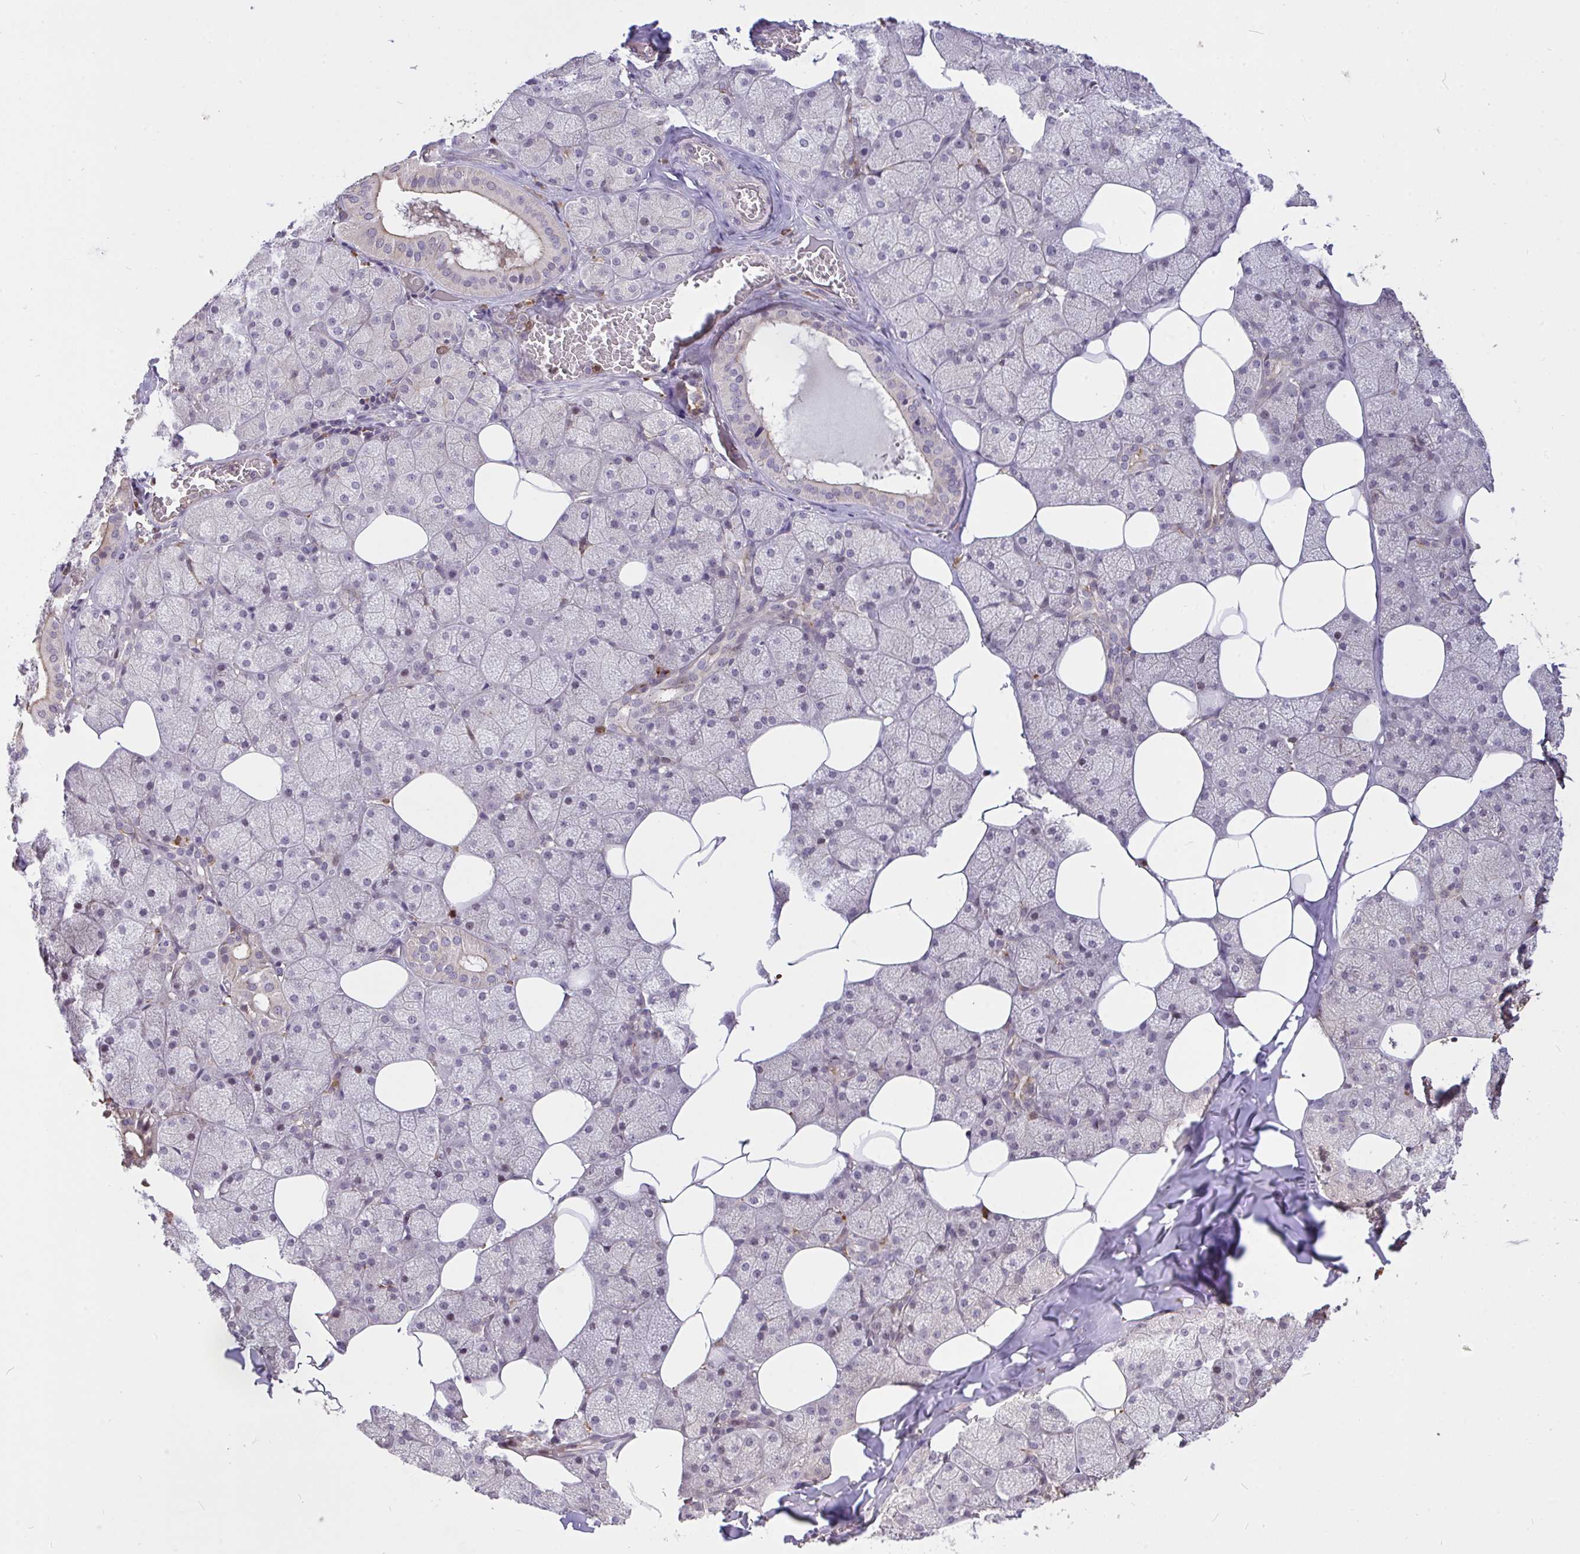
{"staining": {"intensity": "negative", "quantity": "none", "location": "none"}, "tissue": "salivary gland", "cell_type": "Glandular cells", "image_type": "normal", "snomed": [{"axis": "morphology", "description": "Normal tissue, NOS"}, {"axis": "topography", "description": "Salivary gland"}, {"axis": "topography", "description": "Peripheral nerve tissue"}], "caption": "Glandular cells are negative for brown protein staining in benign salivary gland. (DAB immunohistochemistry with hematoxylin counter stain).", "gene": "FCER1A", "patient": {"sex": "male", "age": 38}}